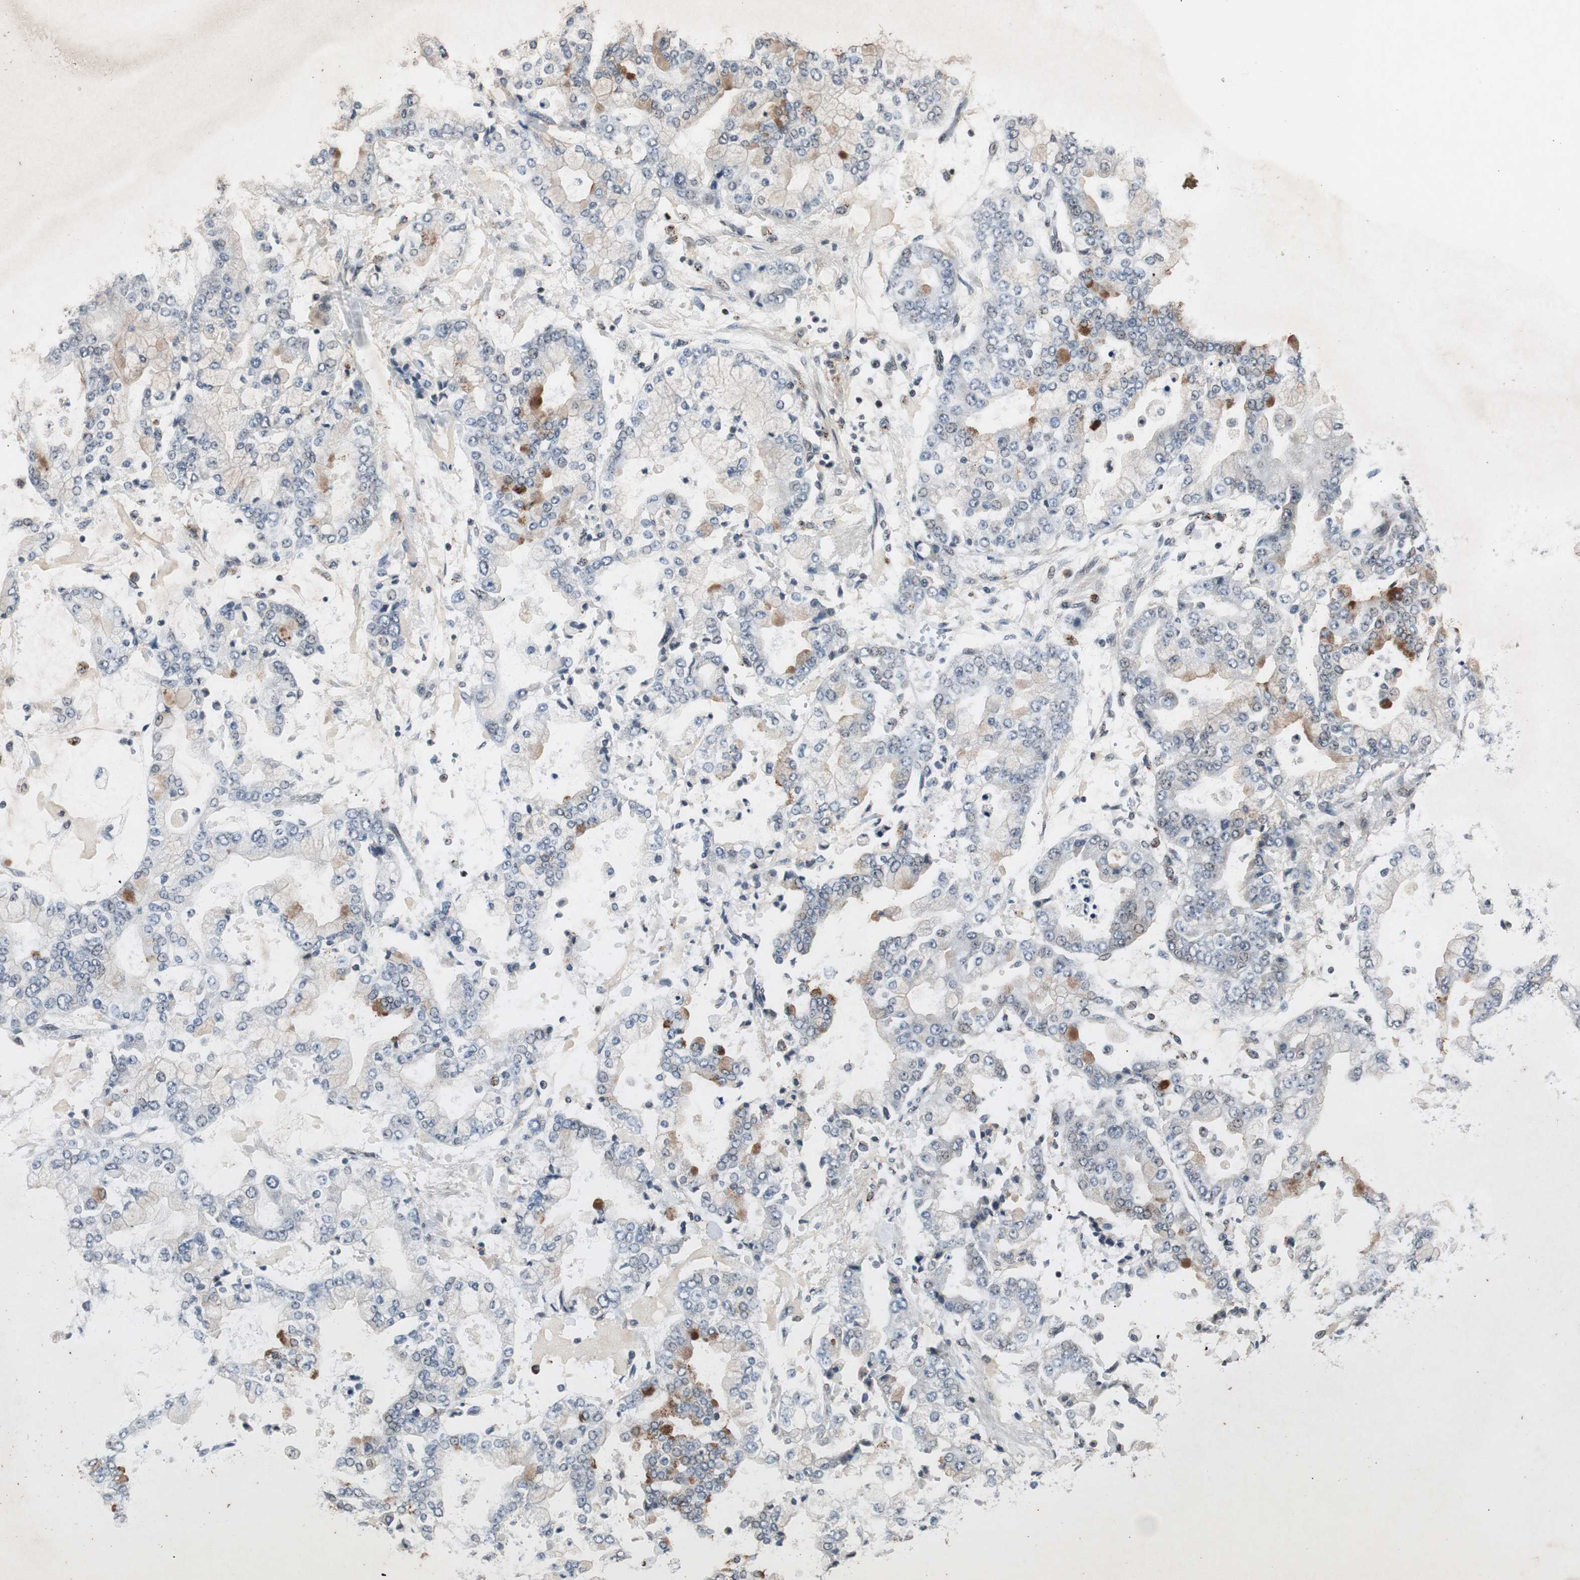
{"staining": {"intensity": "moderate", "quantity": "<25%", "location": "cytoplasmic/membranous"}, "tissue": "stomach cancer", "cell_type": "Tumor cells", "image_type": "cancer", "snomed": [{"axis": "morphology", "description": "Adenocarcinoma, NOS"}, {"axis": "topography", "description": "Stomach"}], "caption": "Approximately <25% of tumor cells in stomach adenocarcinoma exhibit moderate cytoplasmic/membranous protein staining as visualized by brown immunohistochemical staining.", "gene": "BOLA1", "patient": {"sex": "male", "age": 76}}